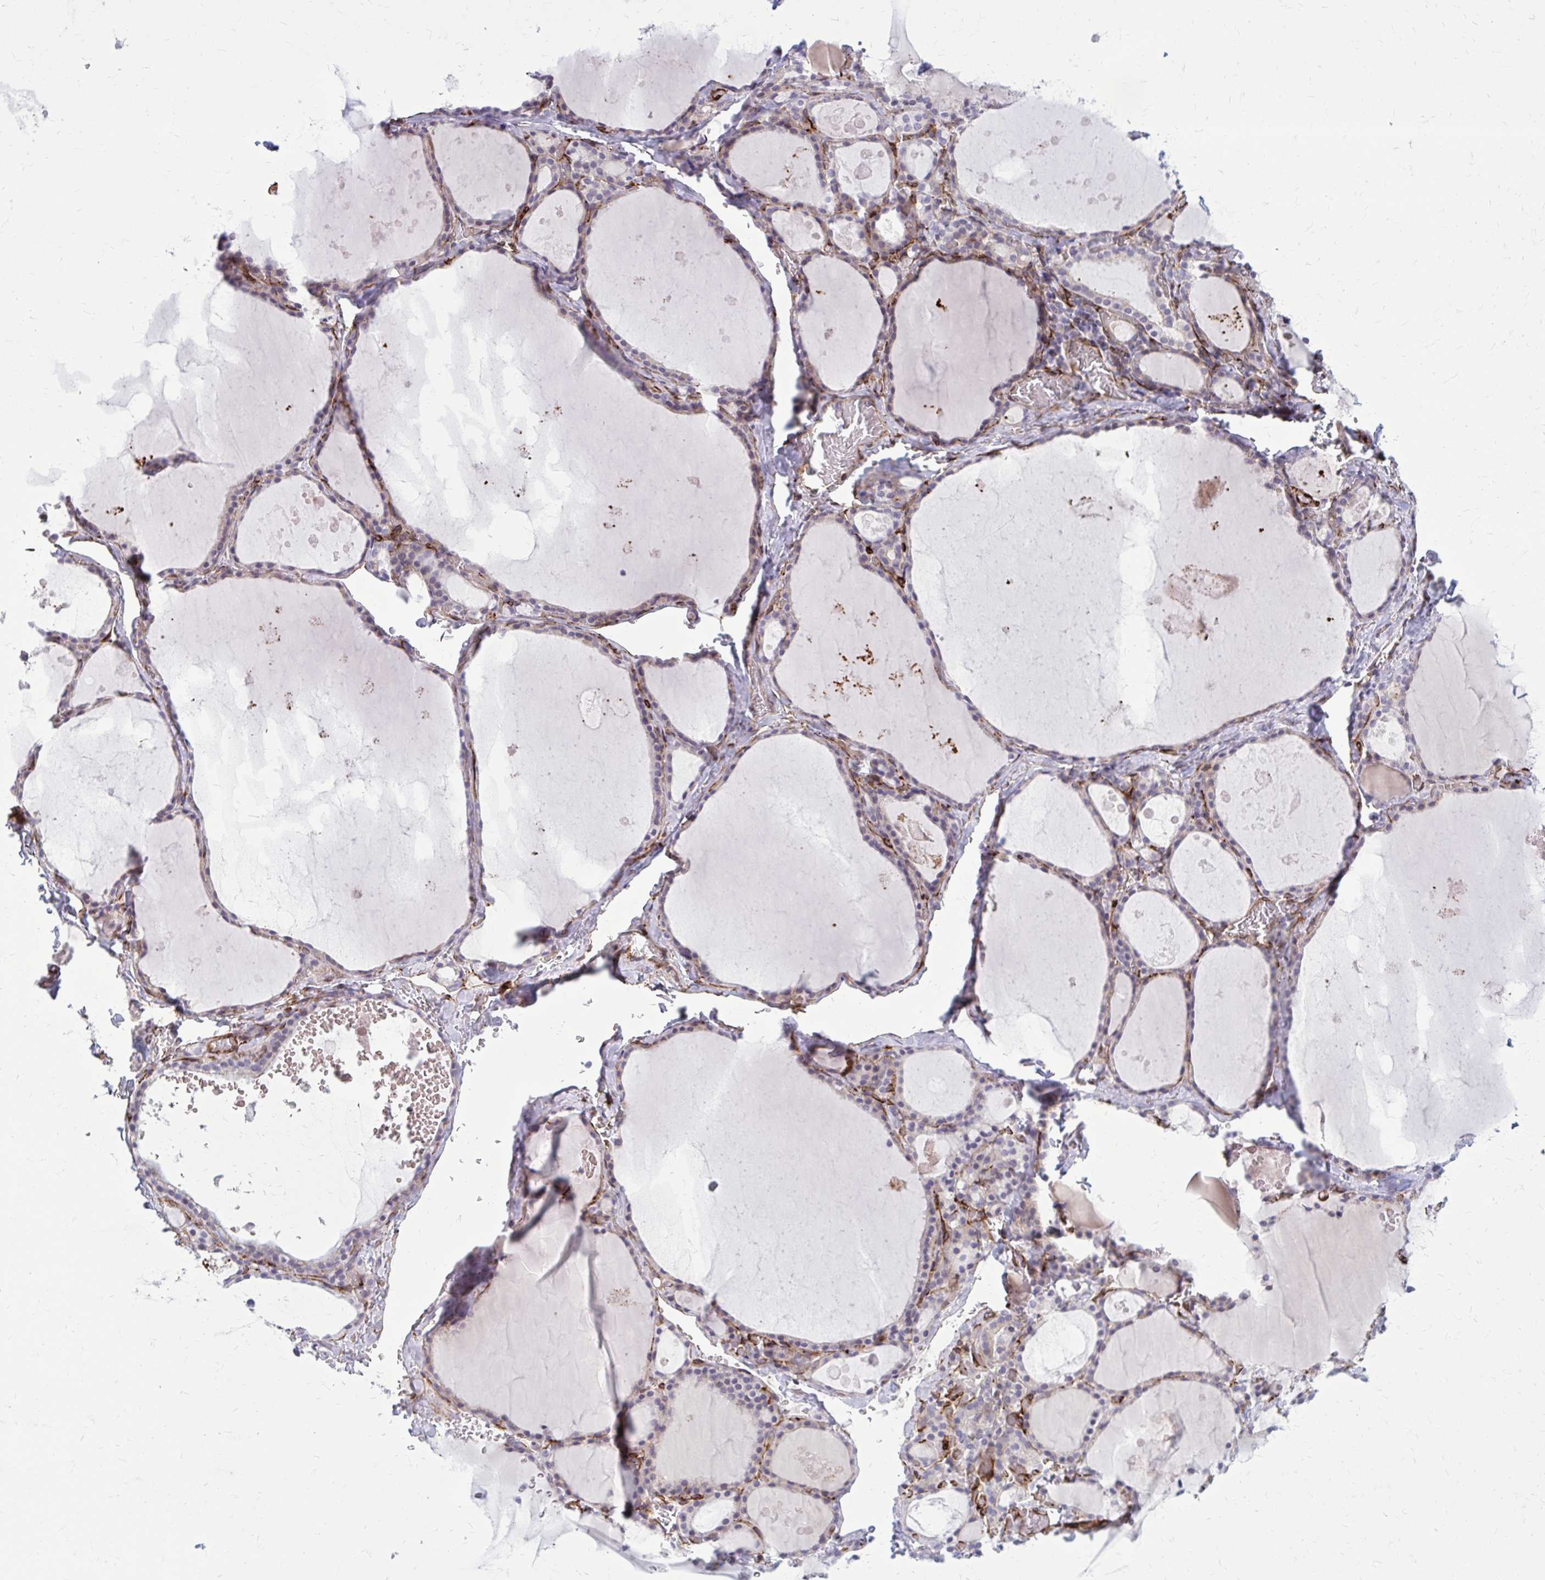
{"staining": {"intensity": "moderate", "quantity": "<25%", "location": "cytoplasmic/membranous"}, "tissue": "thyroid gland", "cell_type": "Glandular cells", "image_type": "normal", "snomed": [{"axis": "morphology", "description": "Normal tissue, NOS"}, {"axis": "topography", "description": "Thyroid gland"}], "caption": "IHC of normal human thyroid gland demonstrates low levels of moderate cytoplasmic/membranous positivity in about <25% of glandular cells.", "gene": "BEND5", "patient": {"sex": "male", "age": 56}}